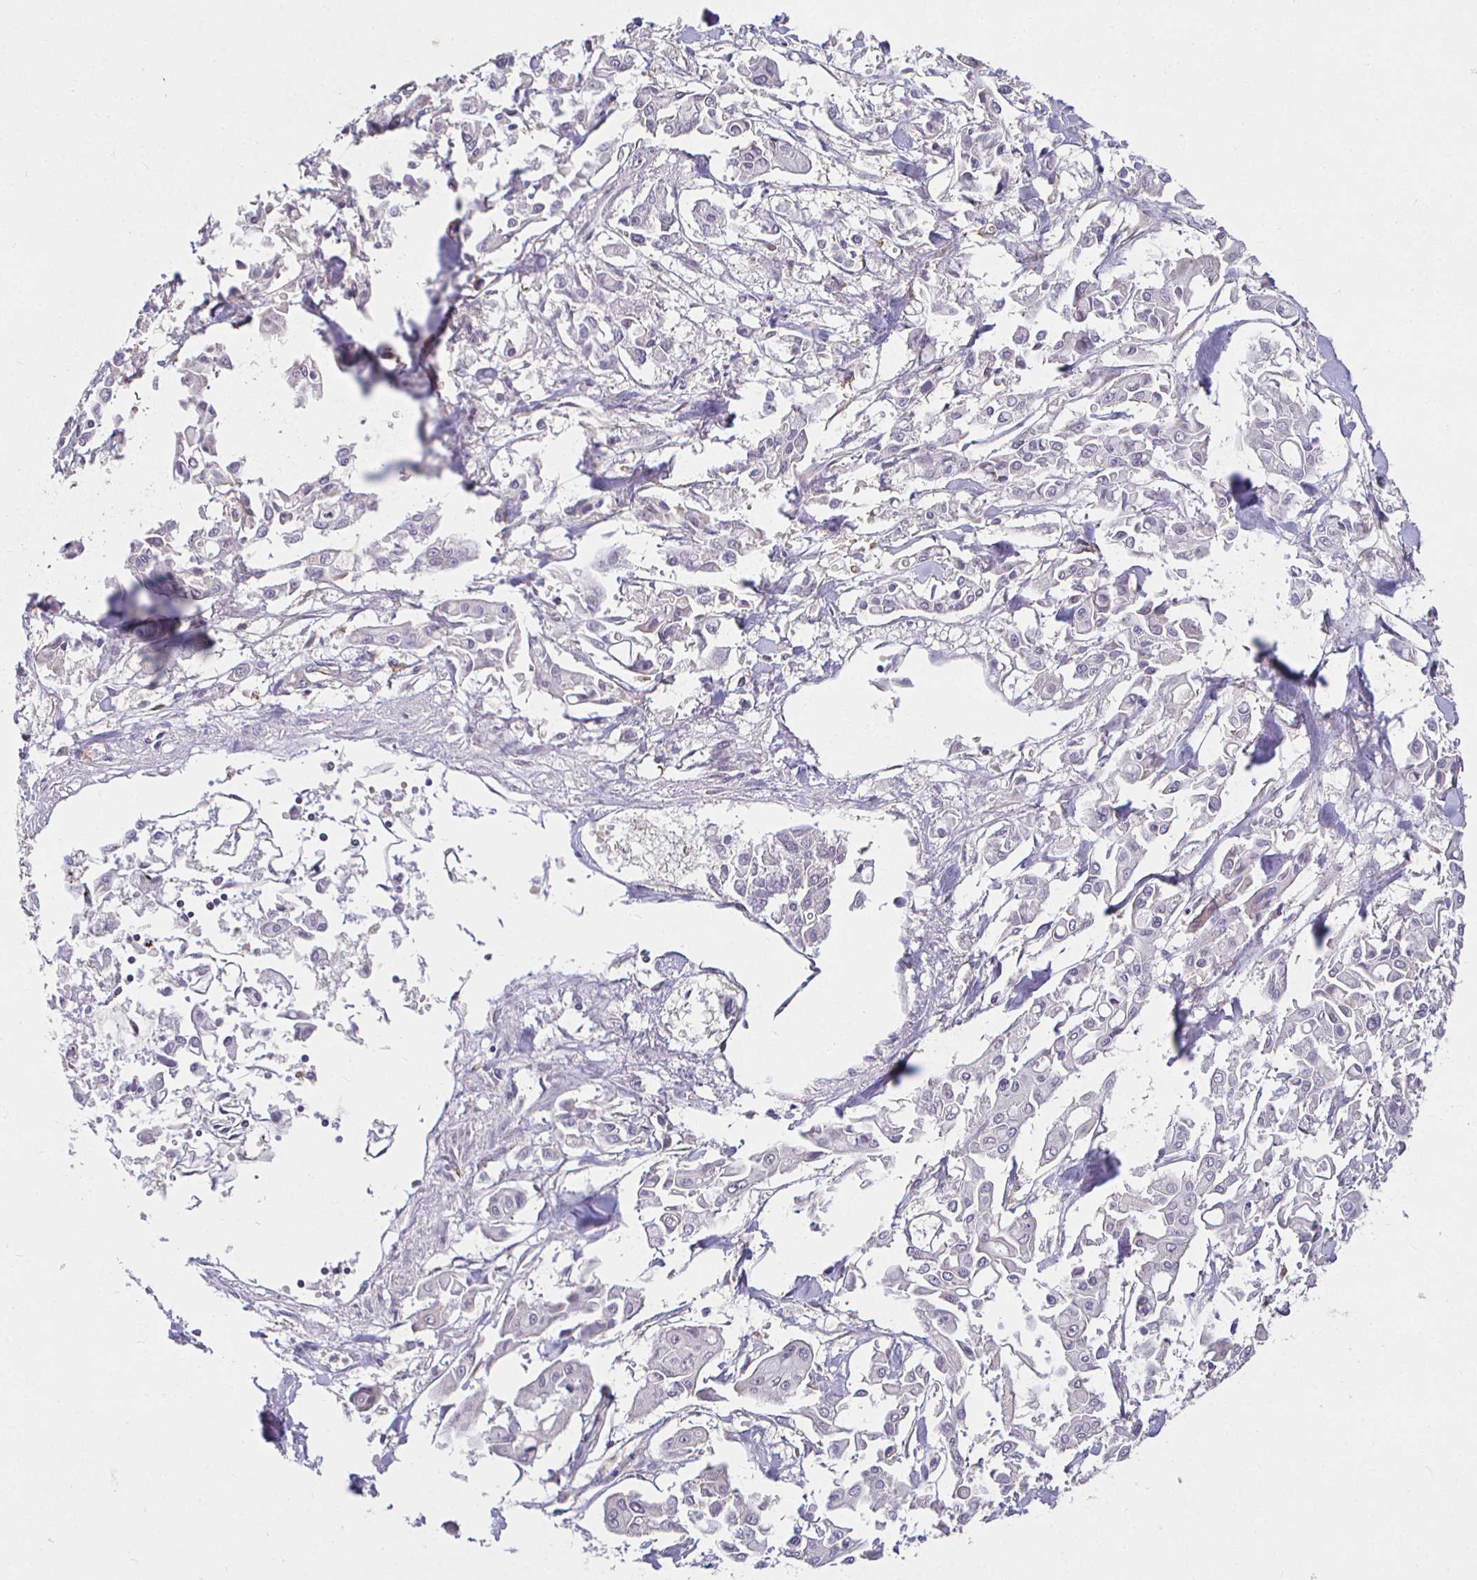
{"staining": {"intensity": "negative", "quantity": "none", "location": "none"}, "tissue": "pancreatic cancer", "cell_type": "Tumor cells", "image_type": "cancer", "snomed": [{"axis": "morphology", "description": "Adenocarcinoma, NOS"}, {"axis": "topography", "description": "Pancreas"}], "caption": "DAB immunohistochemical staining of human adenocarcinoma (pancreatic) reveals no significant expression in tumor cells.", "gene": "IRAK1", "patient": {"sex": "male", "age": 61}}